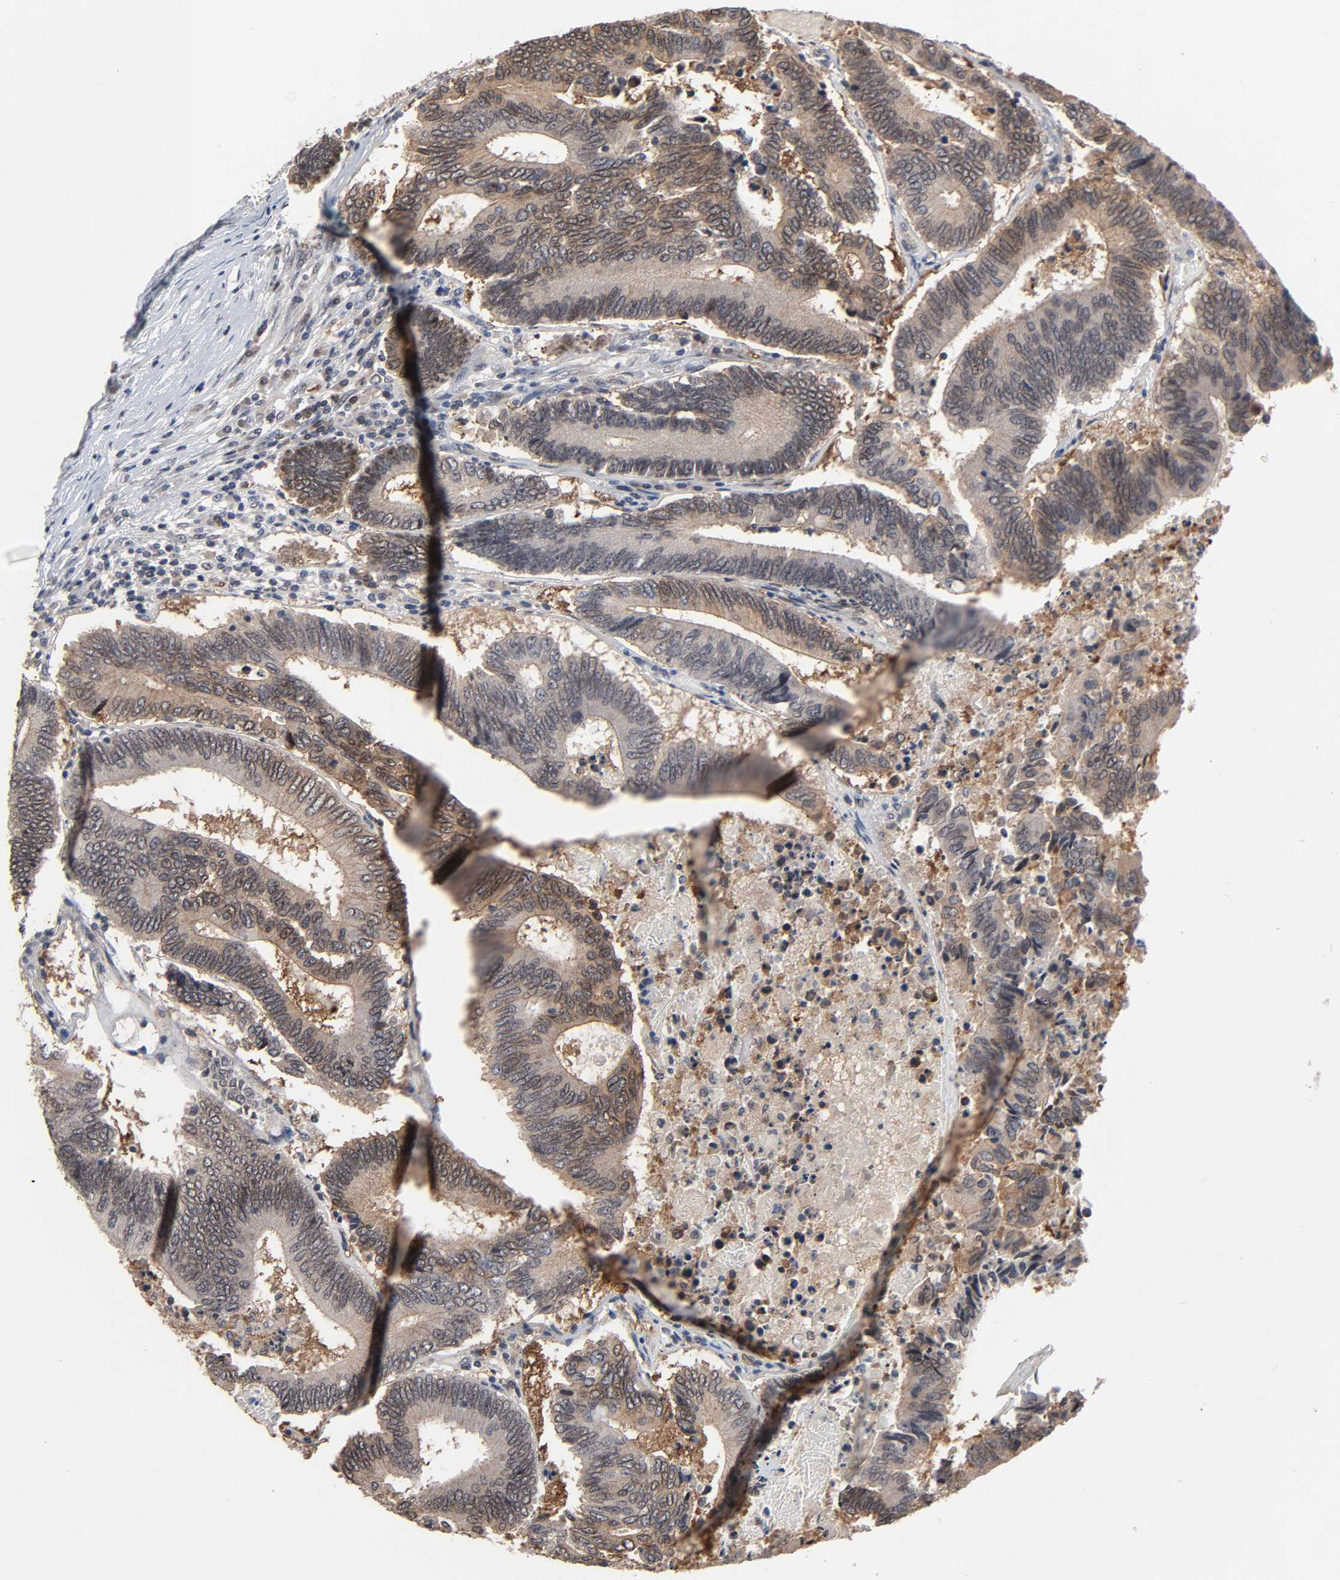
{"staining": {"intensity": "moderate", "quantity": ">75%", "location": "cytoplasmic/membranous,nuclear"}, "tissue": "colorectal cancer", "cell_type": "Tumor cells", "image_type": "cancer", "snomed": [{"axis": "morphology", "description": "Adenocarcinoma, NOS"}, {"axis": "topography", "description": "Colon"}], "caption": "High-power microscopy captured an IHC micrograph of colorectal adenocarcinoma, revealing moderate cytoplasmic/membranous and nuclear staining in about >75% of tumor cells.", "gene": "CCDC175", "patient": {"sex": "female", "age": 78}}